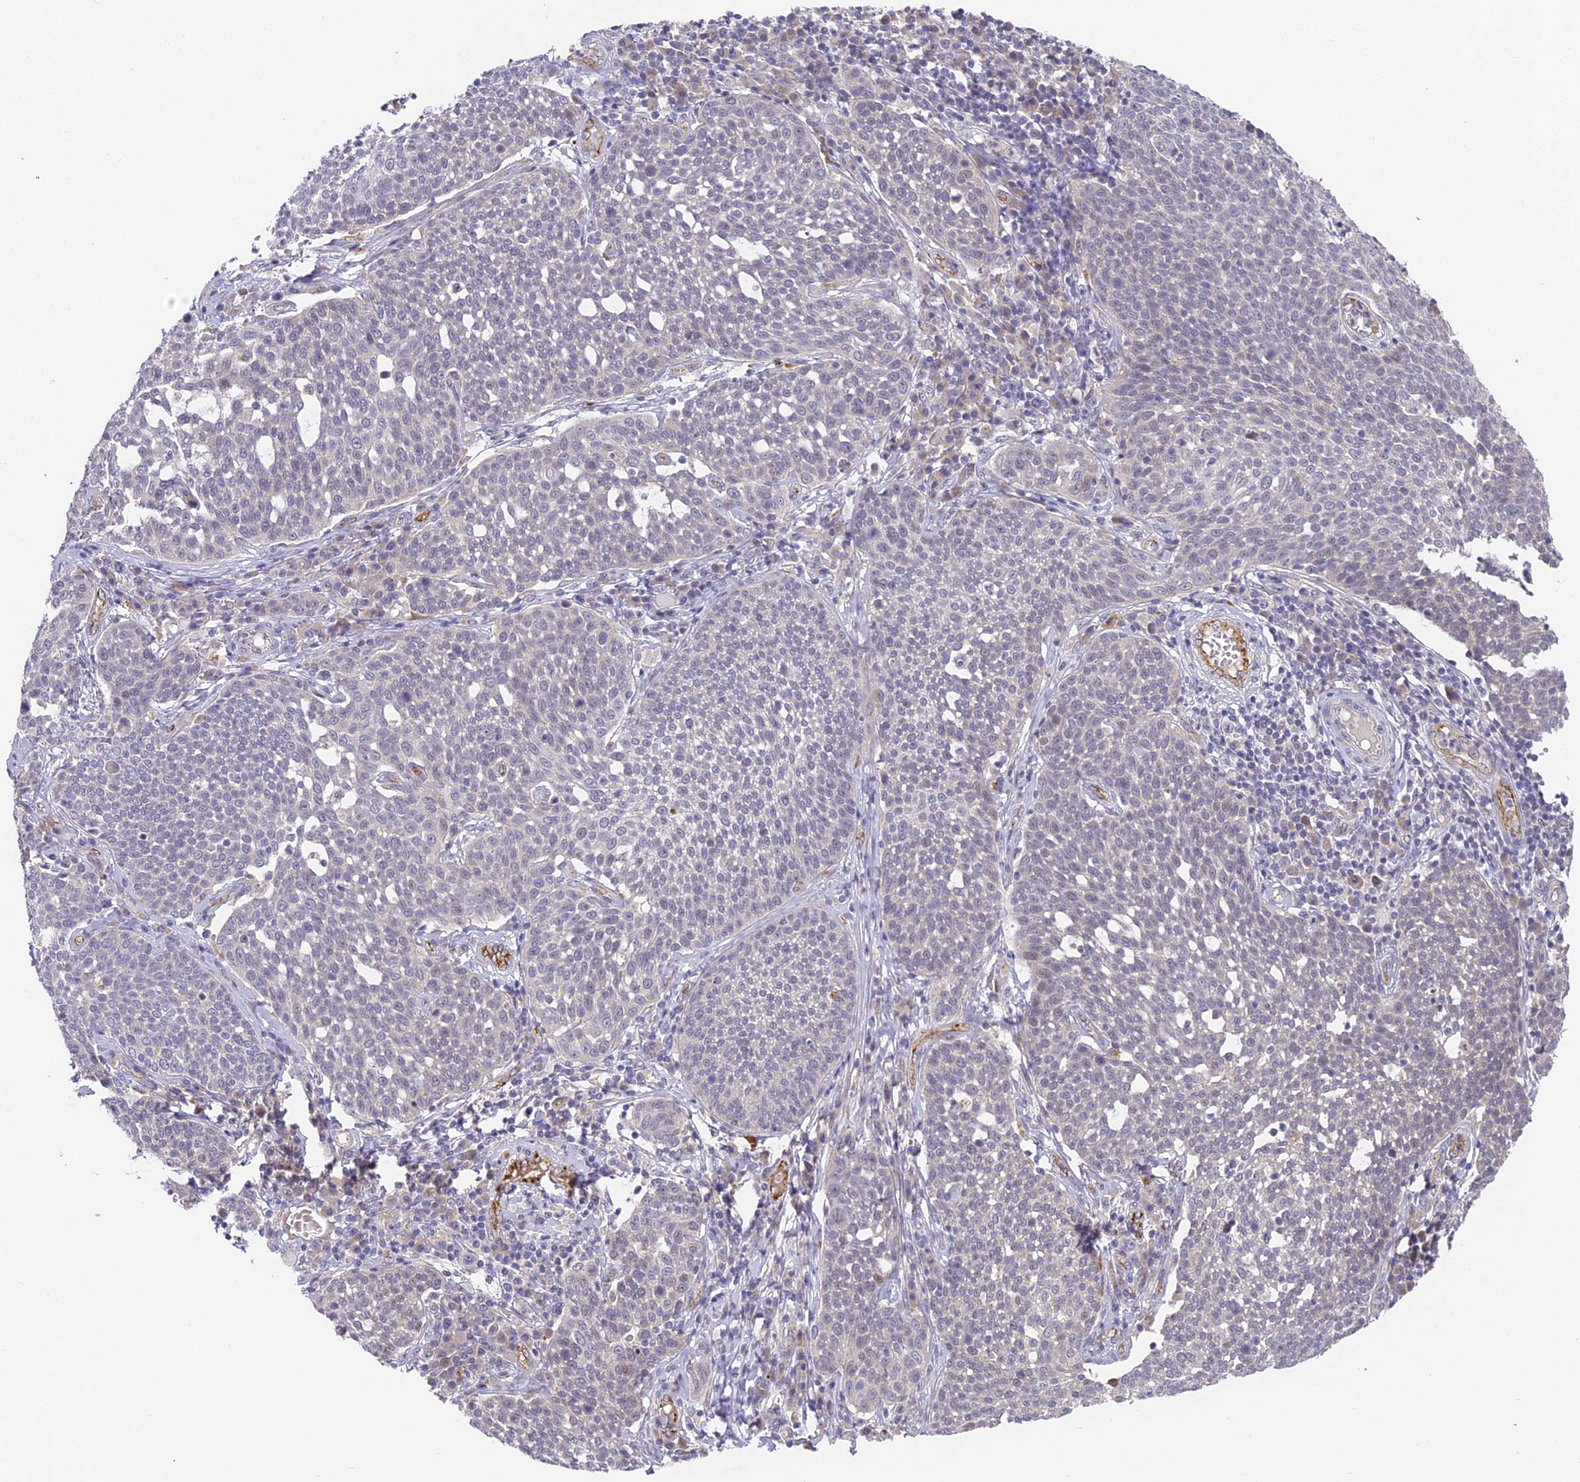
{"staining": {"intensity": "negative", "quantity": "none", "location": "none"}, "tissue": "cervical cancer", "cell_type": "Tumor cells", "image_type": "cancer", "snomed": [{"axis": "morphology", "description": "Squamous cell carcinoma, NOS"}, {"axis": "topography", "description": "Cervix"}], "caption": "Immunohistochemistry (IHC) of human cervical cancer (squamous cell carcinoma) reveals no positivity in tumor cells.", "gene": "DNAAF10", "patient": {"sex": "female", "age": 34}}